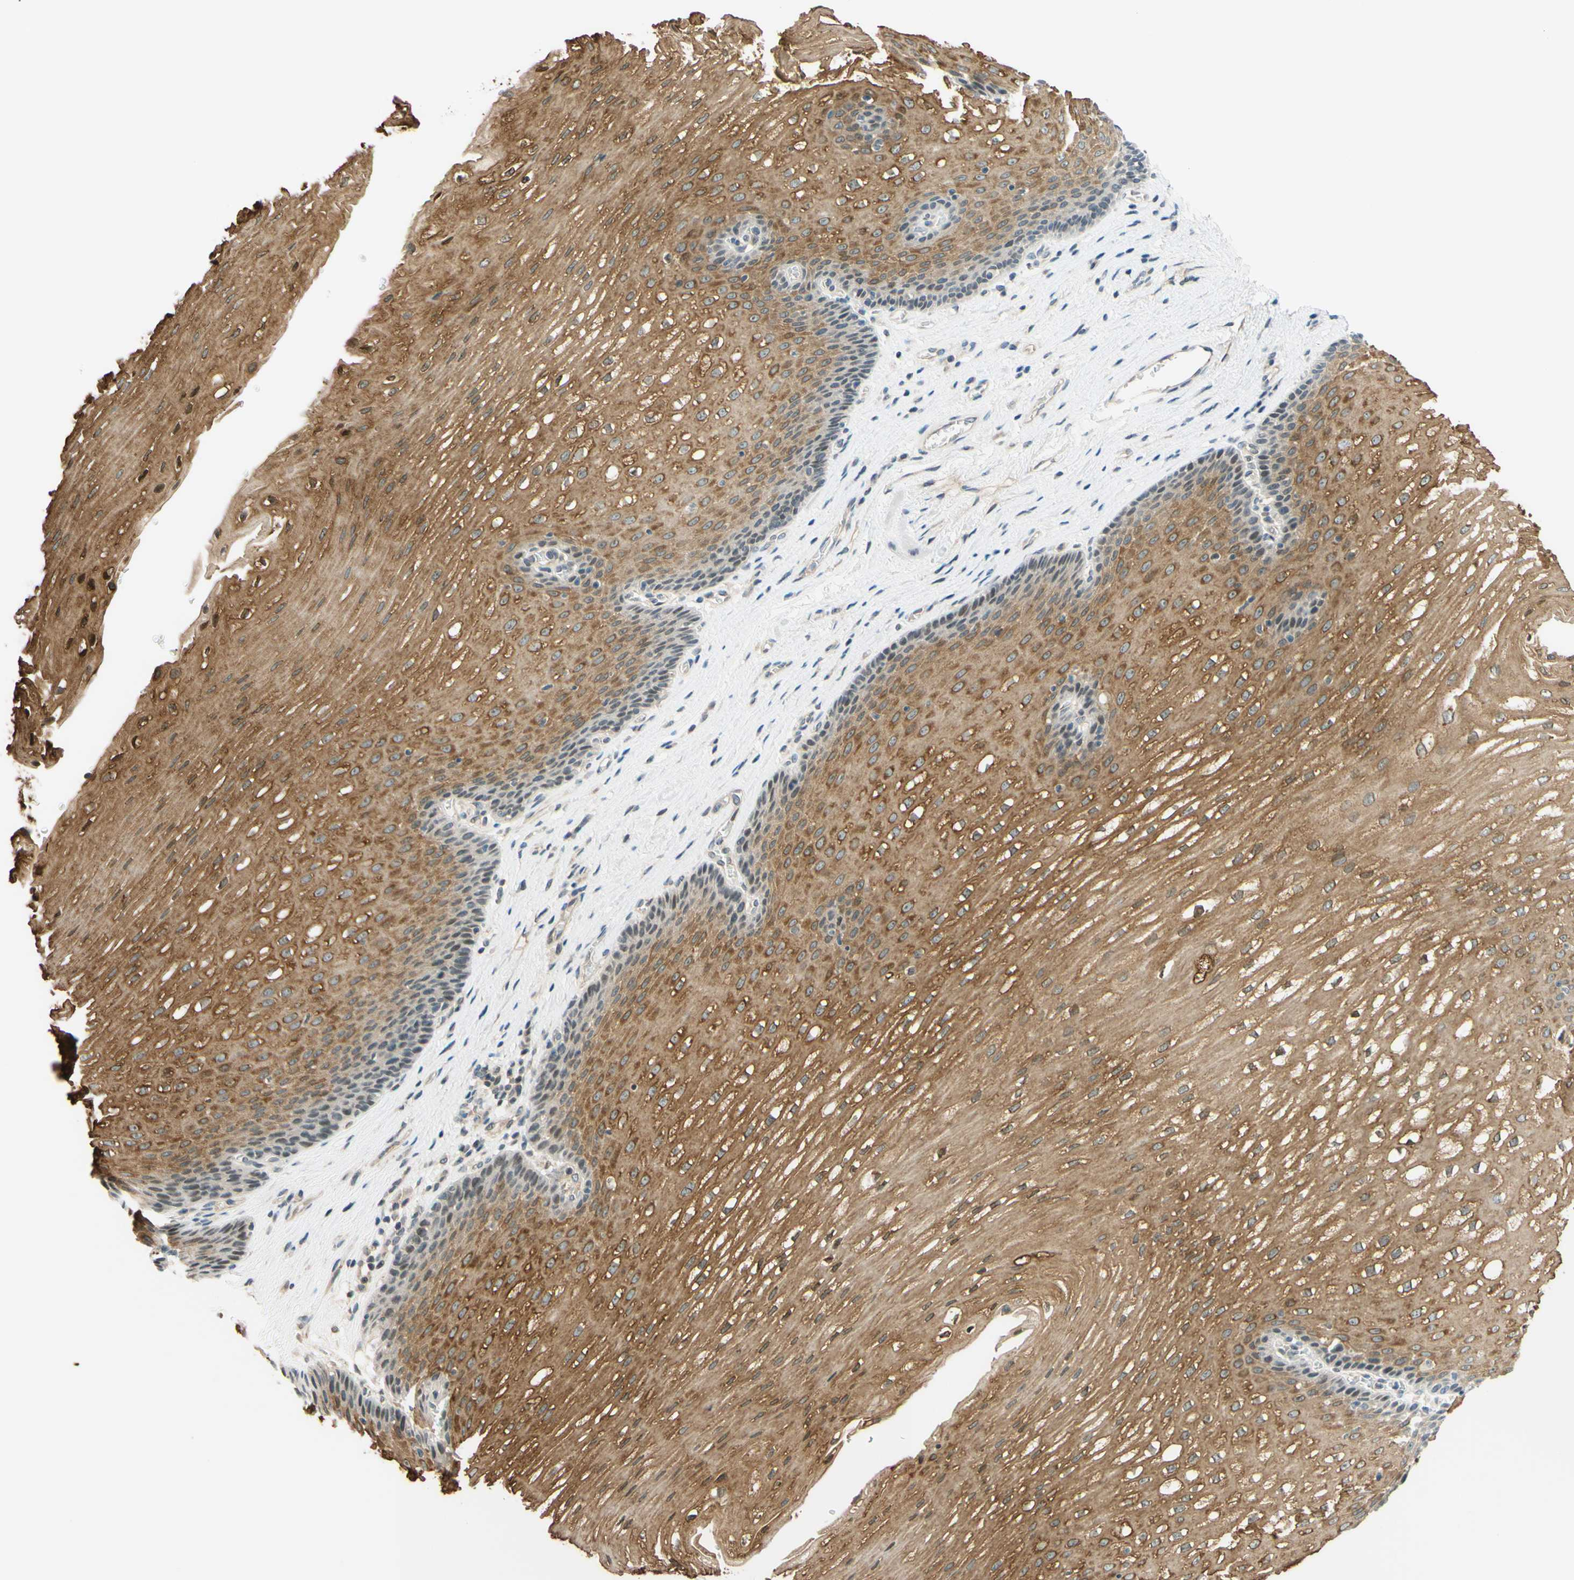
{"staining": {"intensity": "moderate", "quantity": ">75%", "location": "cytoplasmic/membranous"}, "tissue": "esophagus", "cell_type": "Squamous epithelial cells", "image_type": "normal", "snomed": [{"axis": "morphology", "description": "Normal tissue, NOS"}, {"axis": "topography", "description": "Esophagus"}], "caption": "The histopathology image exhibits staining of unremarkable esophagus, revealing moderate cytoplasmic/membranous protein expression (brown color) within squamous epithelial cells.", "gene": "C2CD2L", "patient": {"sex": "male", "age": 48}}